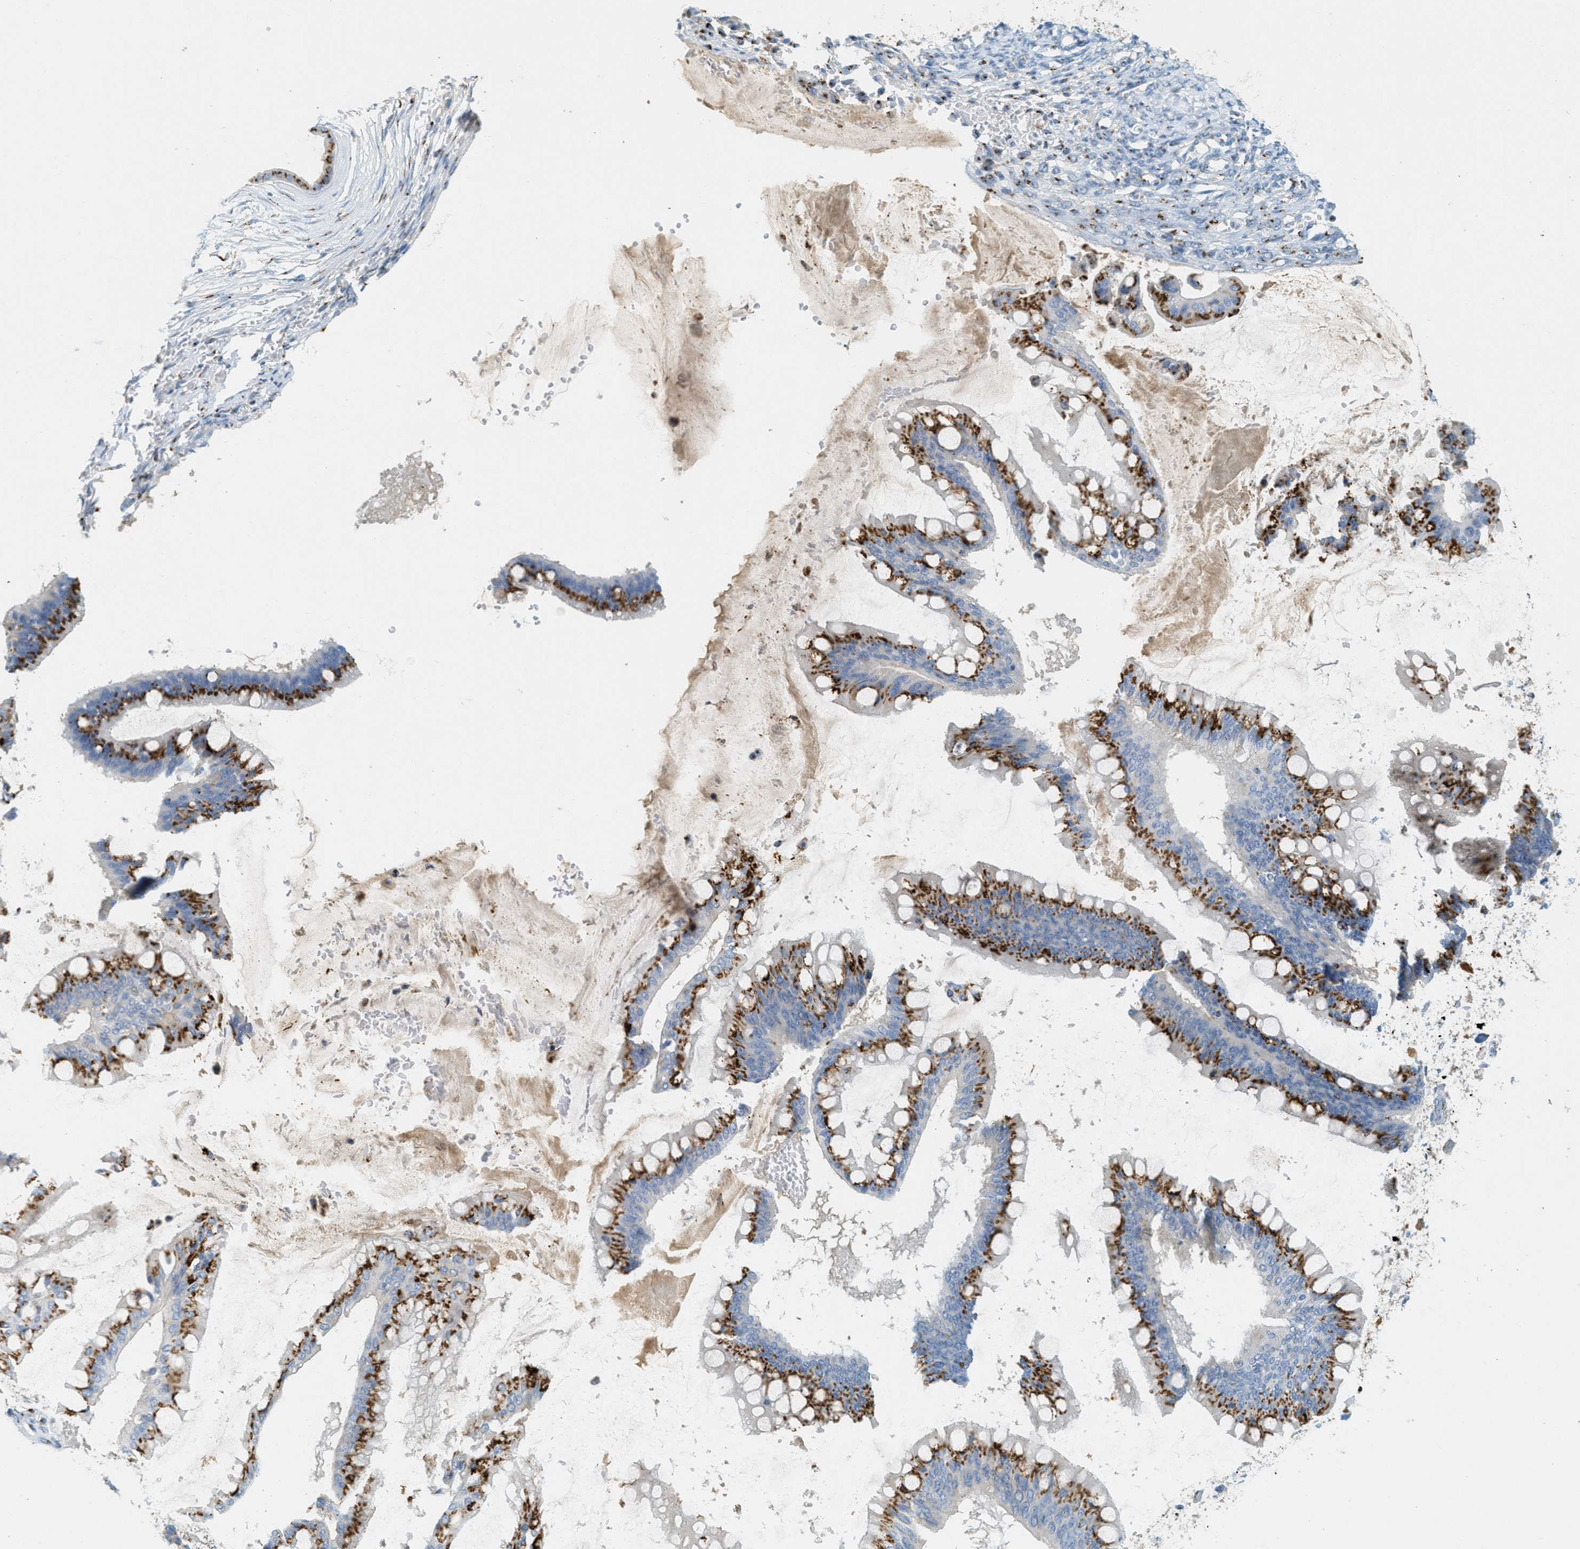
{"staining": {"intensity": "strong", "quantity": ">75%", "location": "cytoplasmic/membranous"}, "tissue": "ovarian cancer", "cell_type": "Tumor cells", "image_type": "cancer", "snomed": [{"axis": "morphology", "description": "Cystadenocarcinoma, mucinous, NOS"}, {"axis": "topography", "description": "Ovary"}], "caption": "There is high levels of strong cytoplasmic/membranous expression in tumor cells of mucinous cystadenocarcinoma (ovarian), as demonstrated by immunohistochemical staining (brown color).", "gene": "ENTPD4", "patient": {"sex": "female", "age": 73}}